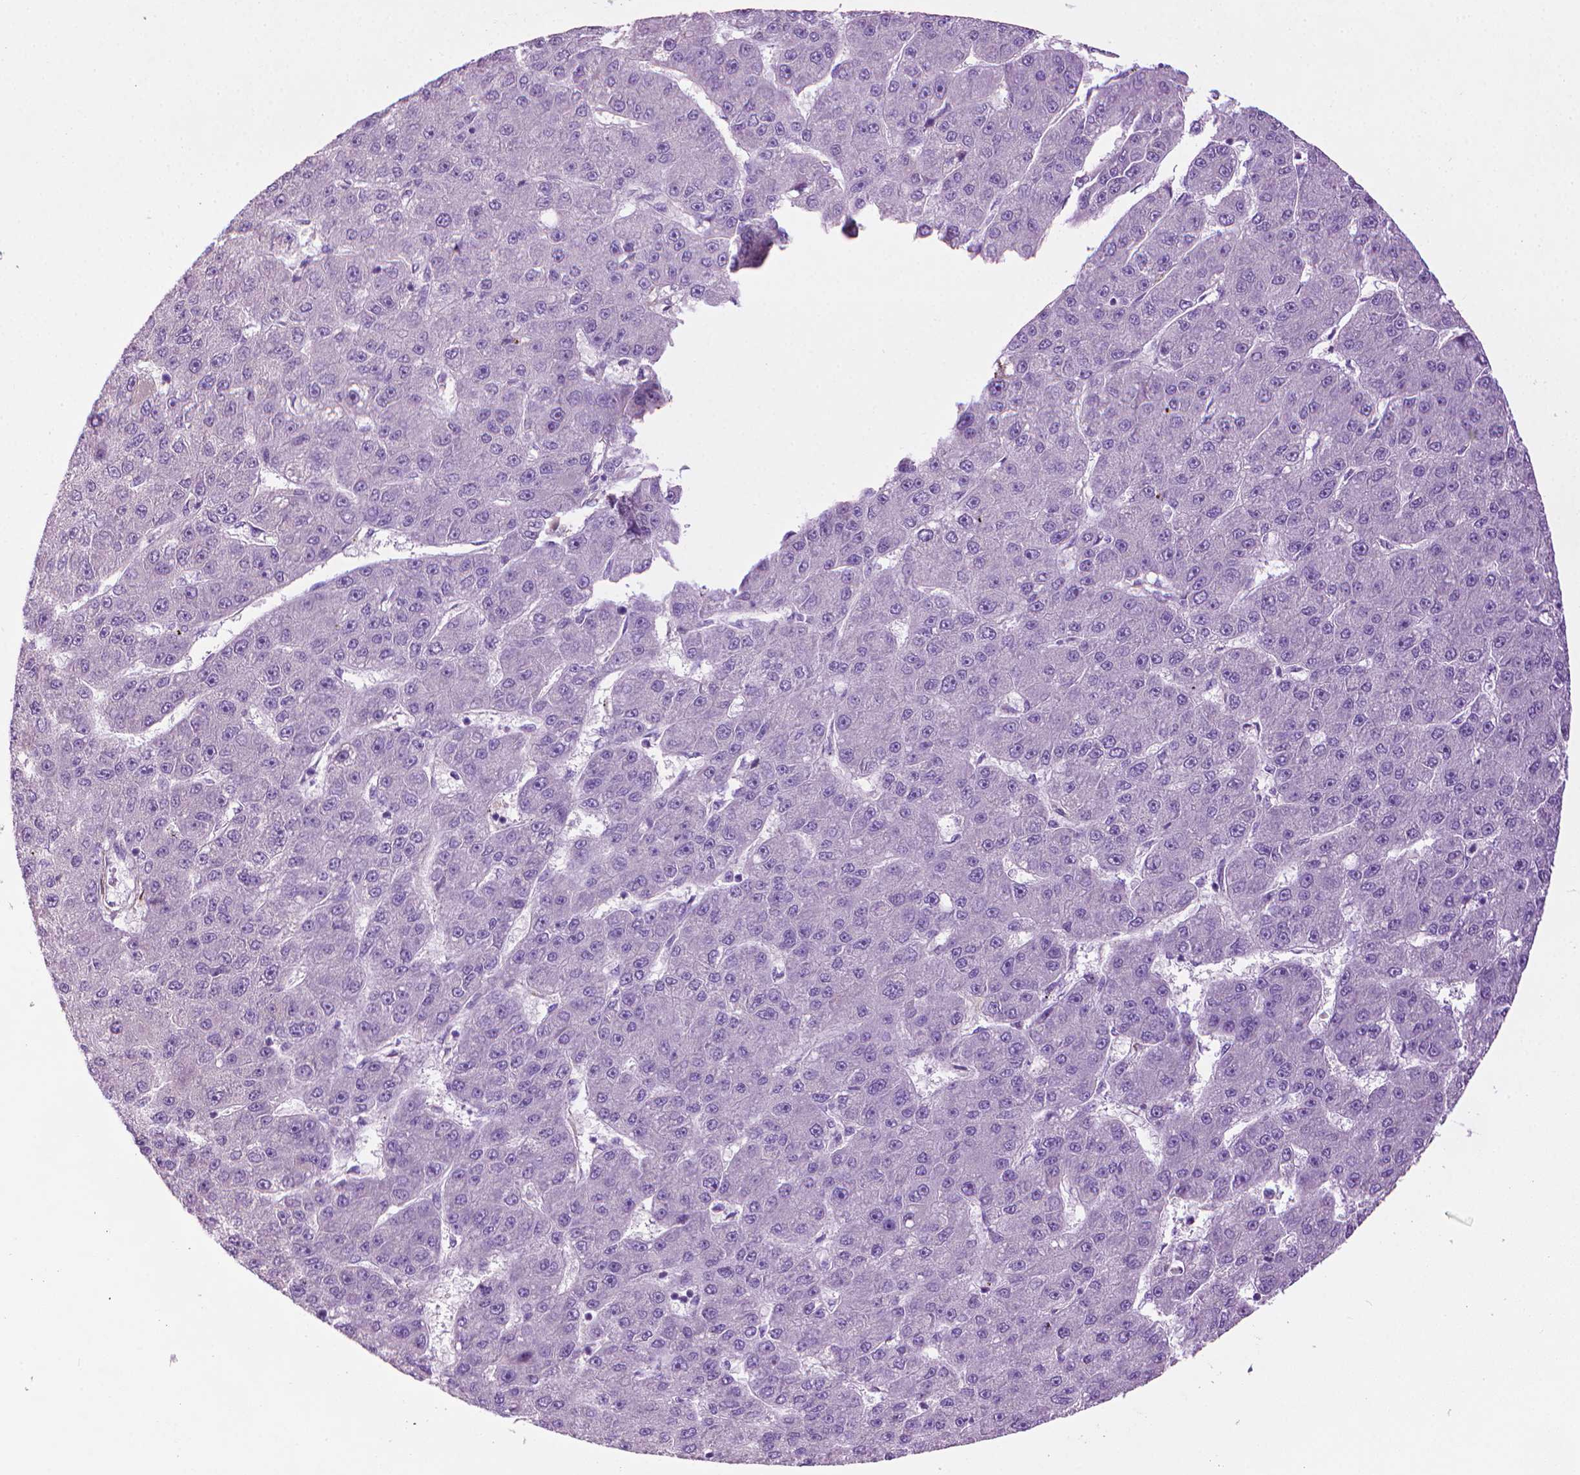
{"staining": {"intensity": "negative", "quantity": "none", "location": "none"}, "tissue": "liver cancer", "cell_type": "Tumor cells", "image_type": "cancer", "snomed": [{"axis": "morphology", "description": "Carcinoma, Hepatocellular, NOS"}, {"axis": "topography", "description": "Liver"}], "caption": "The micrograph reveals no staining of tumor cells in liver cancer (hepatocellular carcinoma). Brightfield microscopy of immunohistochemistry stained with DAB (3,3'-diaminobenzidine) (brown) and hematoxylin (blue), captured at high magnification.", "gene": "AQP10", "patient": {"sex": "male", "age": 67}}